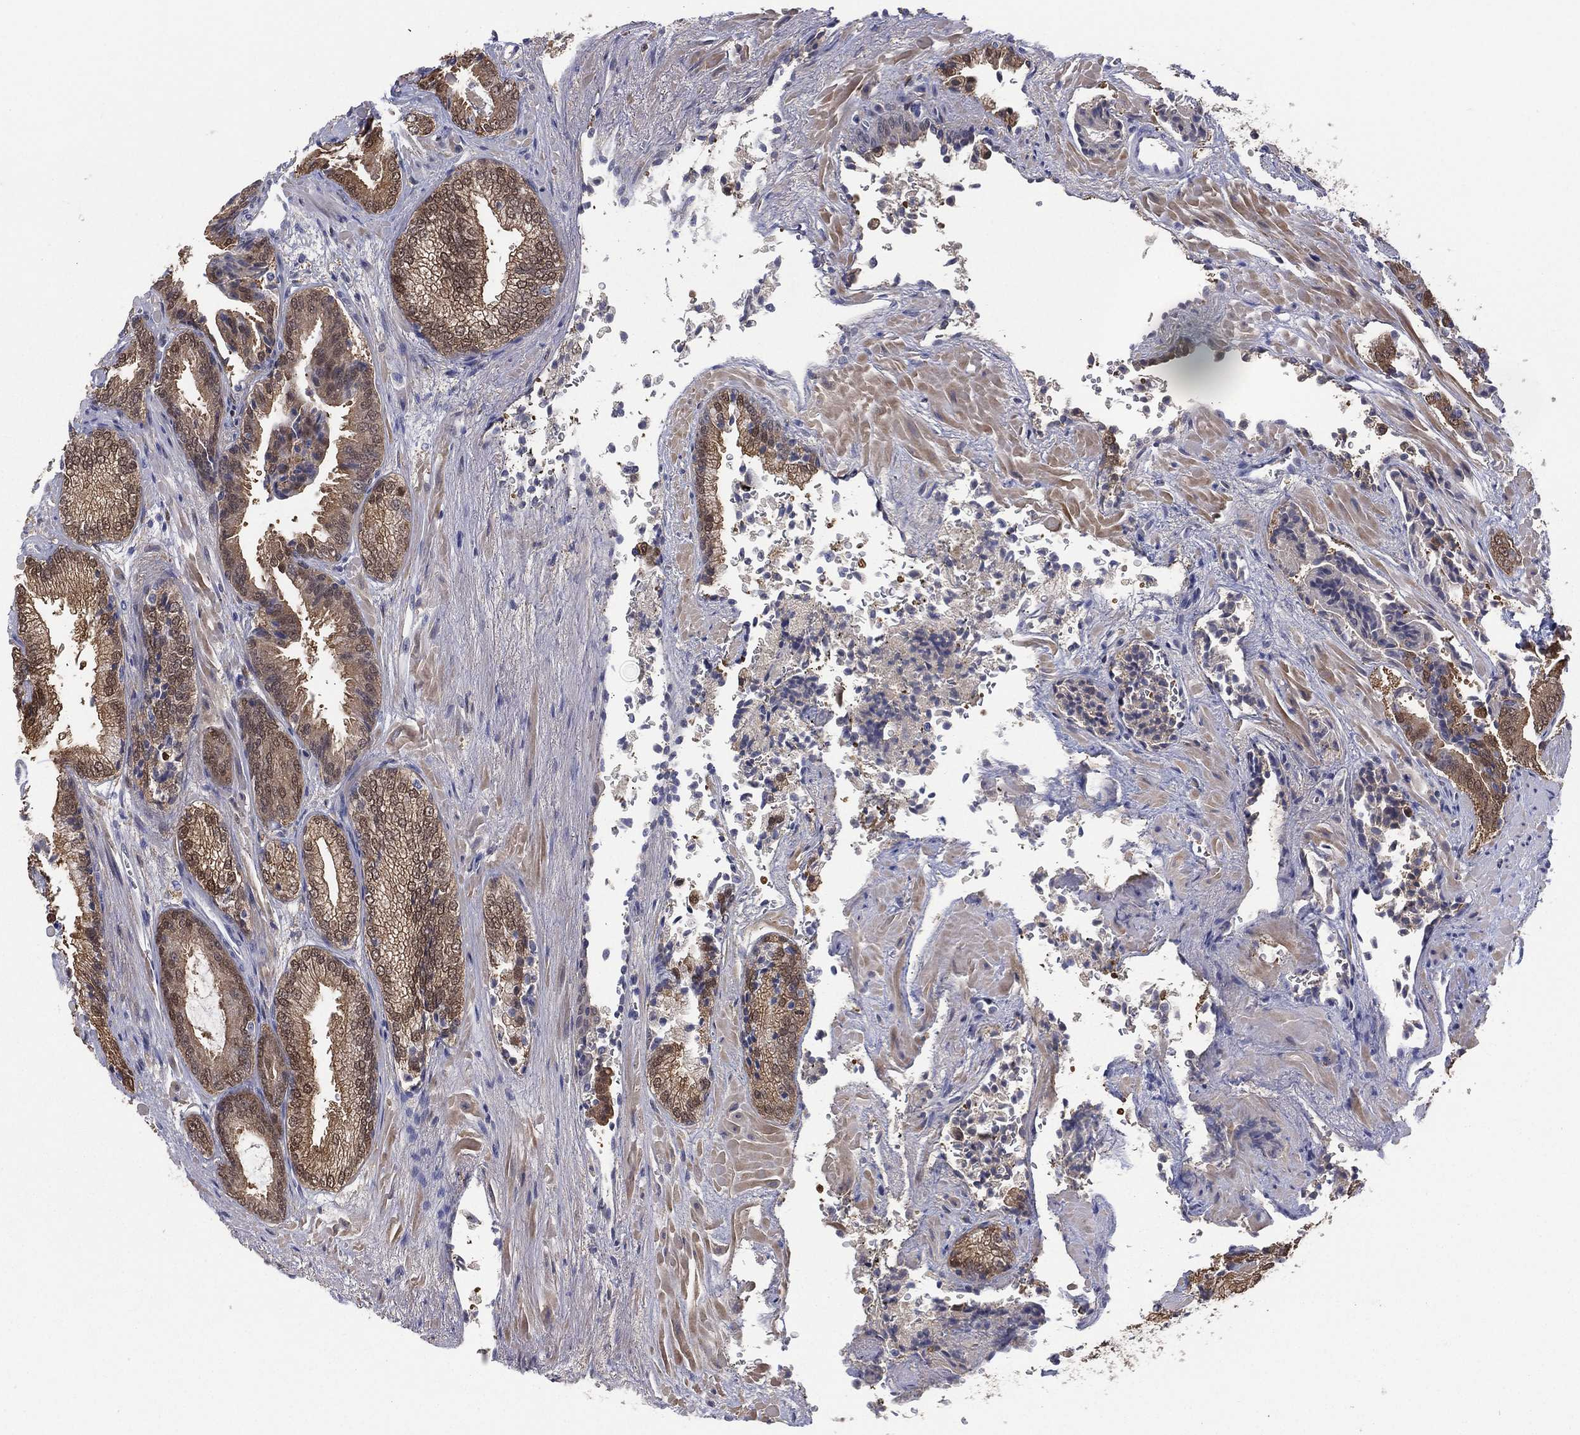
{"staining": {"intensity": "moderate", "quantity": "25%-75%", "location": "cytoplasmic/membranous"}, "tissue": "prostate cancer", "cell_type": "Tumor cells", "image_type": "cancer", "snomed": [{"axis": "morphology", "description": "Adenocarcinoma, Low grade"}, {"axis": "topography", "description": "Prostate"}], "caption": "Protein expression analysis of prostate cancer (adenocarcinoma (low-grade)) shows moderate cytoplasmic/membranous positivity in approximately 25%-75% of tumor cells. The staining was performed using DAB, with brown indicating positive protein expression. Nuclei are stained blue with hematoxylin.", "gene": "DDAH1", "patient": {"sex": "male", "age": 68}}